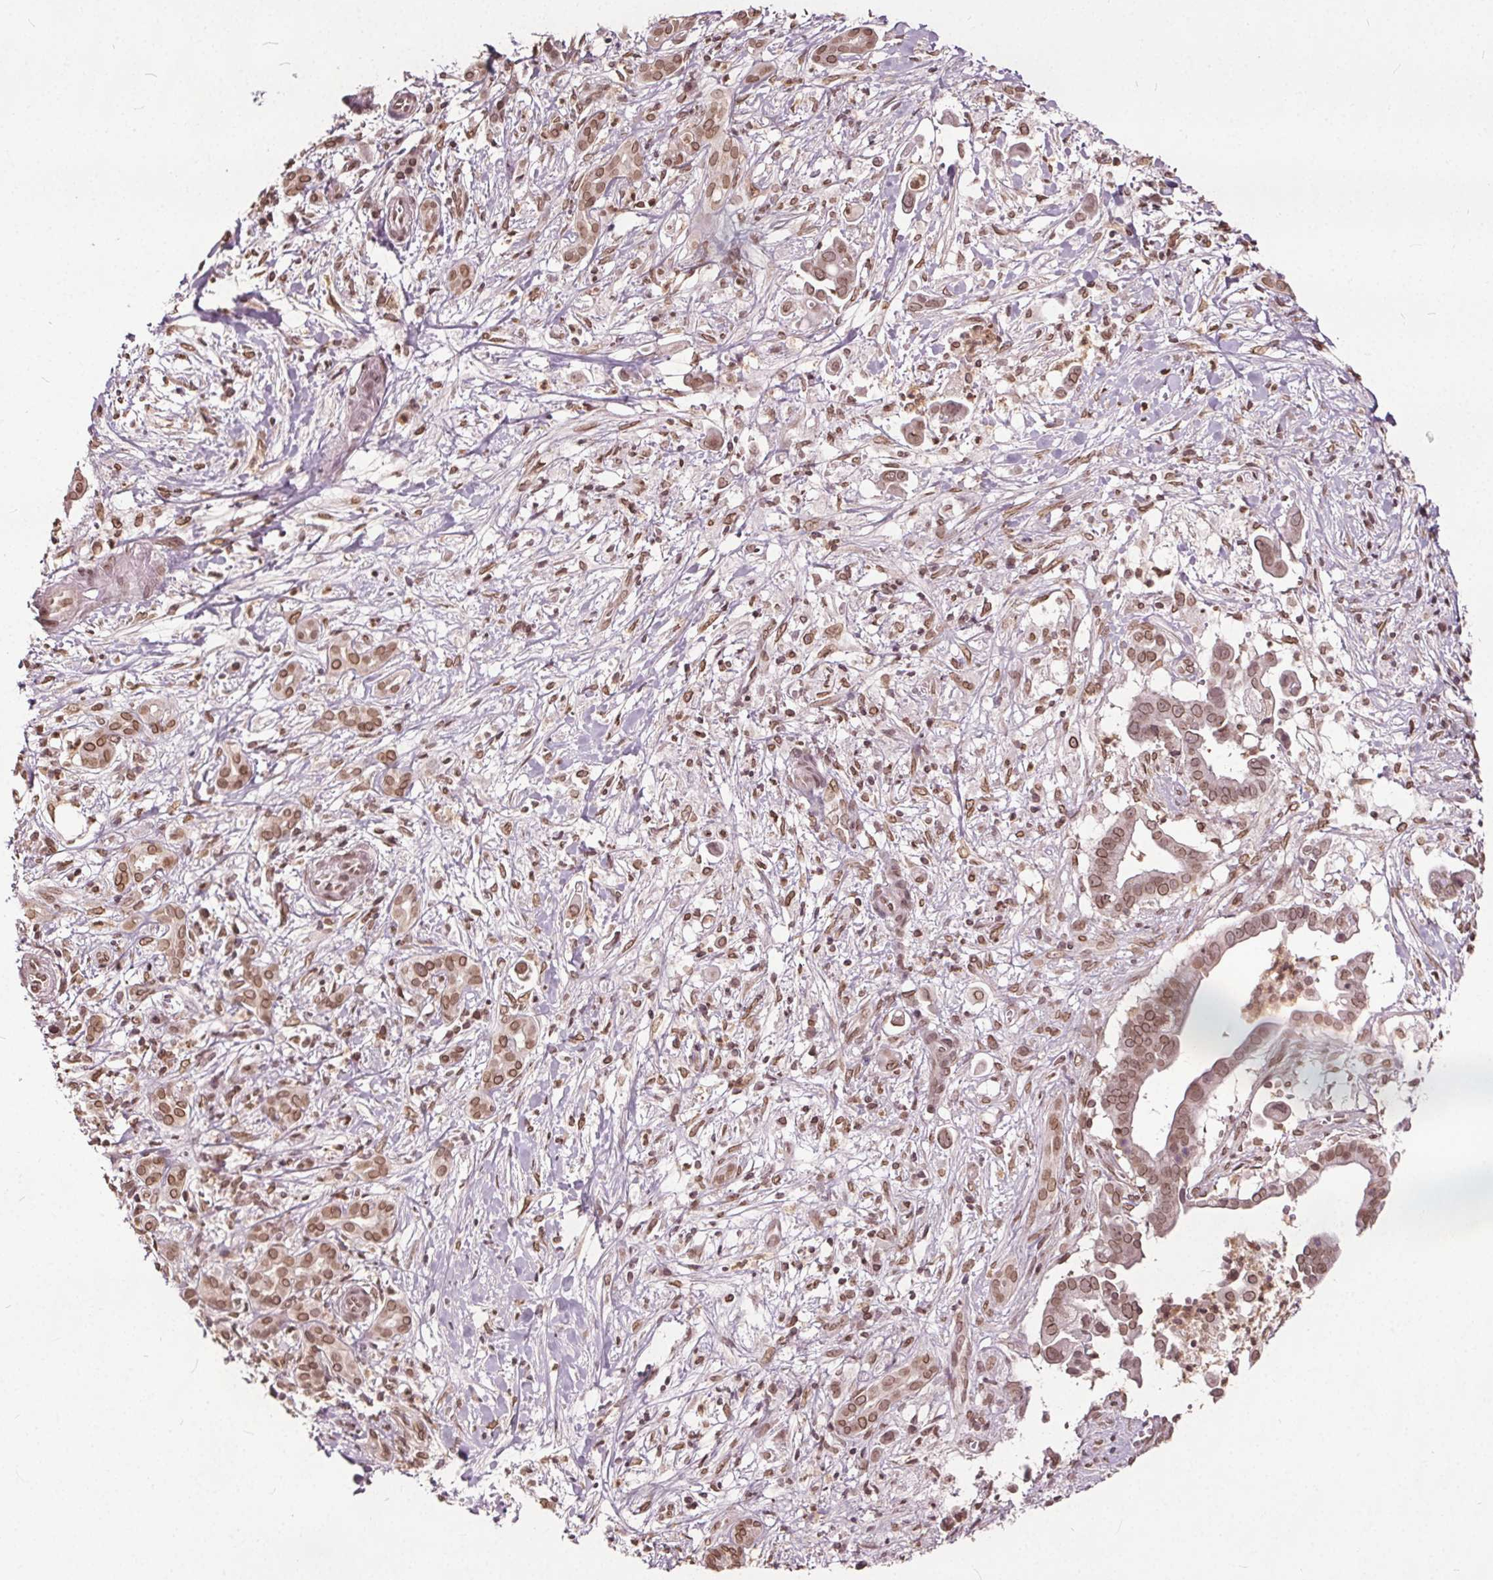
{"staining": {"intensity": "moderate", "quantity": ">75%", "location": "cytoplasmic/membranous,nuclear"}, "tissue": "pancreatic cancer", "cell_type": "Tumor cells", "image_type": "cancer", "snomed": [{"axis": "morphology", "description": "Adenocarcinoma, NOS"}, {"axis": "topography", "description": "Pancreas"}], "caption": "Adenocarcinoma (pancreatic) stained with IHC exhibits moderate cytoplasmic/membranous and nuclear staining in approximately >75% of tumor cells.", "gene": "TTC39C", "patient": {"sex": "male", "age": 61}}